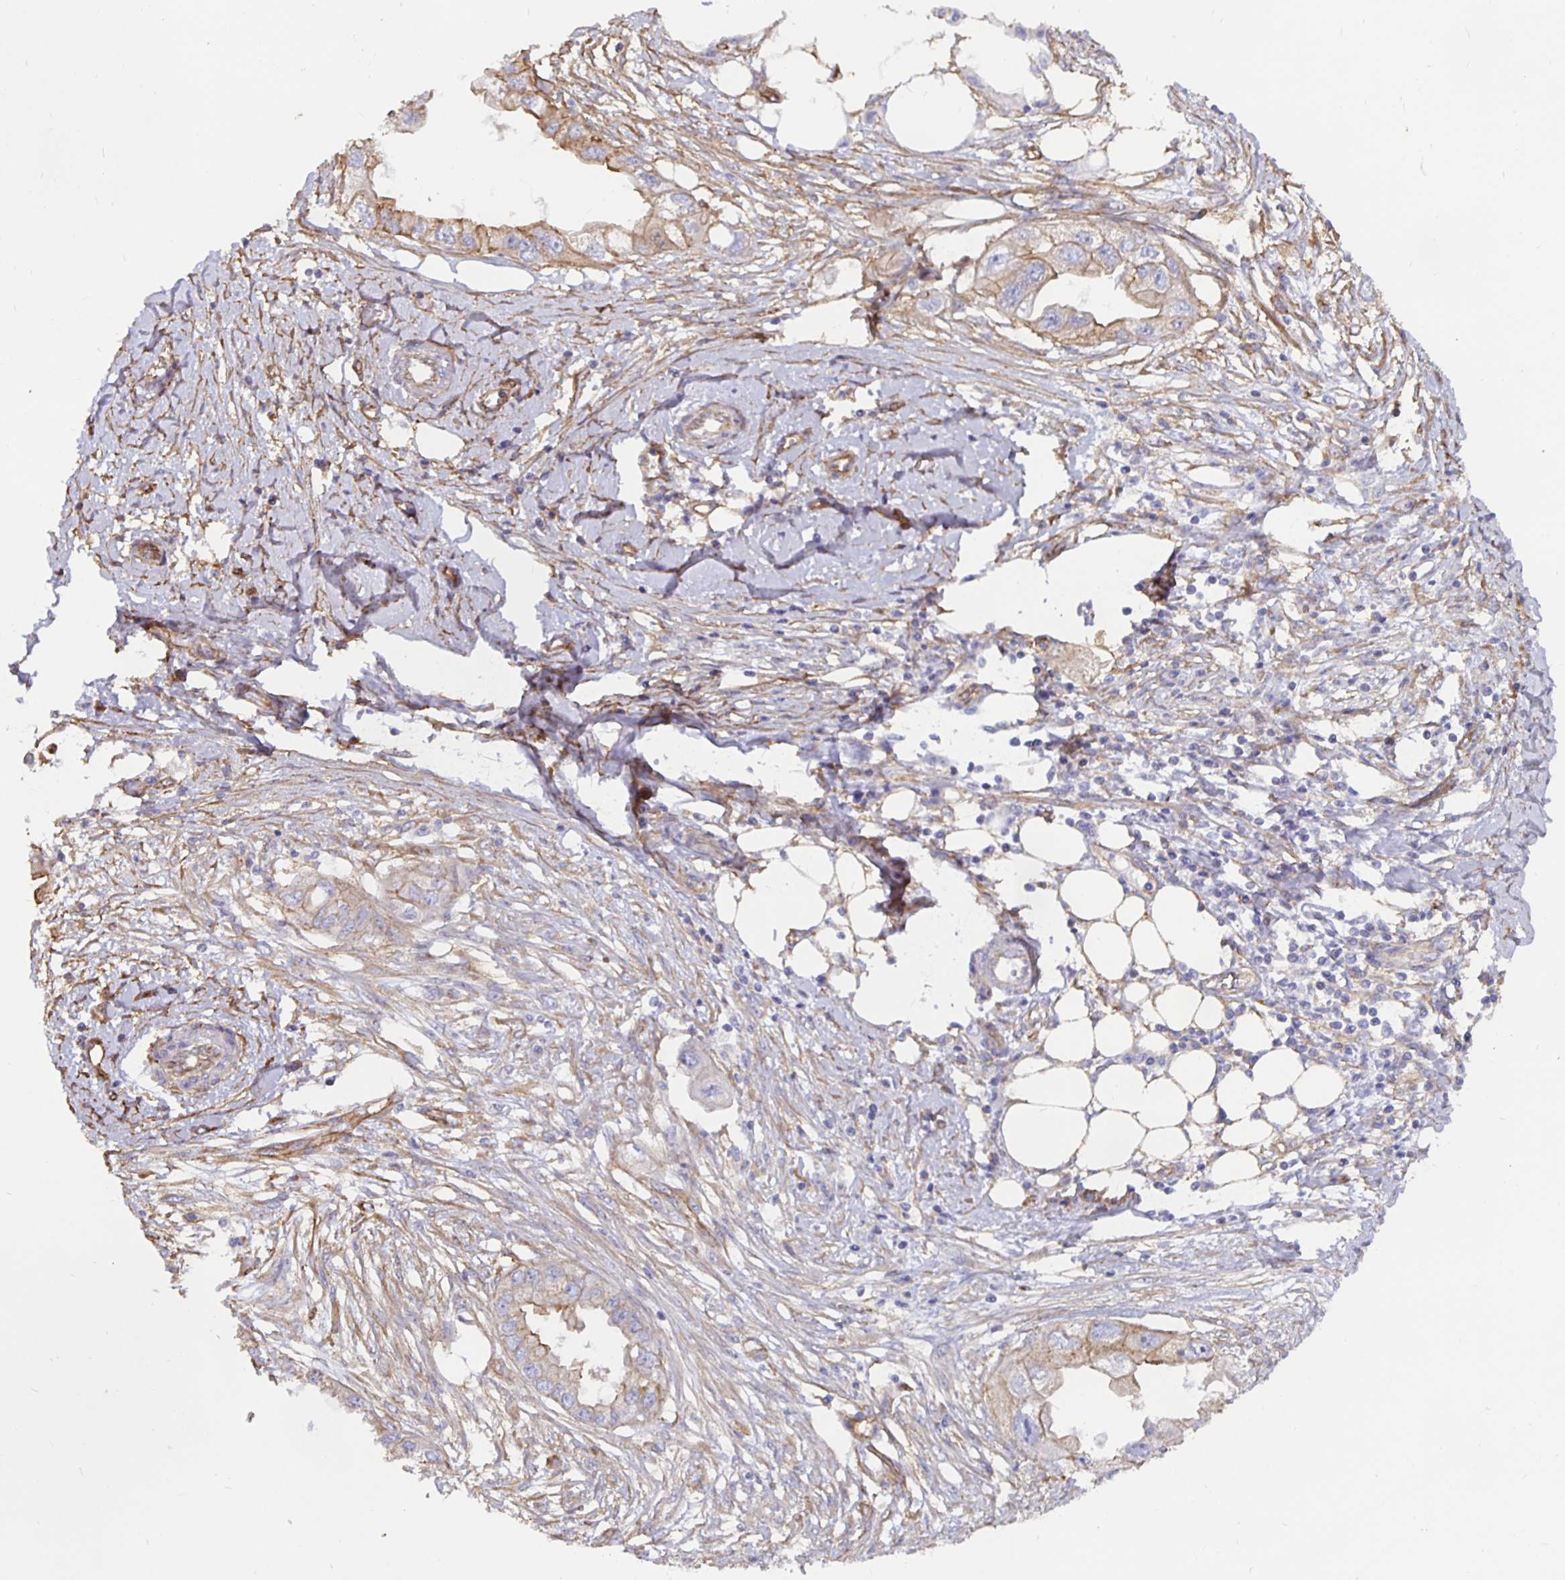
{"staining": {"intensity": "weak", "quantity": "25%-75%", "location": "cytoplasmic/membranous"}, "tissue": "endometrial cancer", "cell_type": "Tumor cells", "image_type": "cancer", "snomed": [{"axis": "morphology", "description": "Adenocarcinoma, NOS"}, {"axis": "morphology", "description": "Adenocarcinoma, metastatic, NOS"}, {"axis": "topography", "description": "Adipose tissue"}, {"axis": "topography", "description": "Endometrium"}], "caption": "About 25%-75% of tumor cells in adenocarcinoma (endometrial) display weak cytoplasmic/membranous protein expression as visualized by brown immunohistochemical staining.", "gene": "ARHGEF39", "patient": {"sex": "female", "age": 67}}